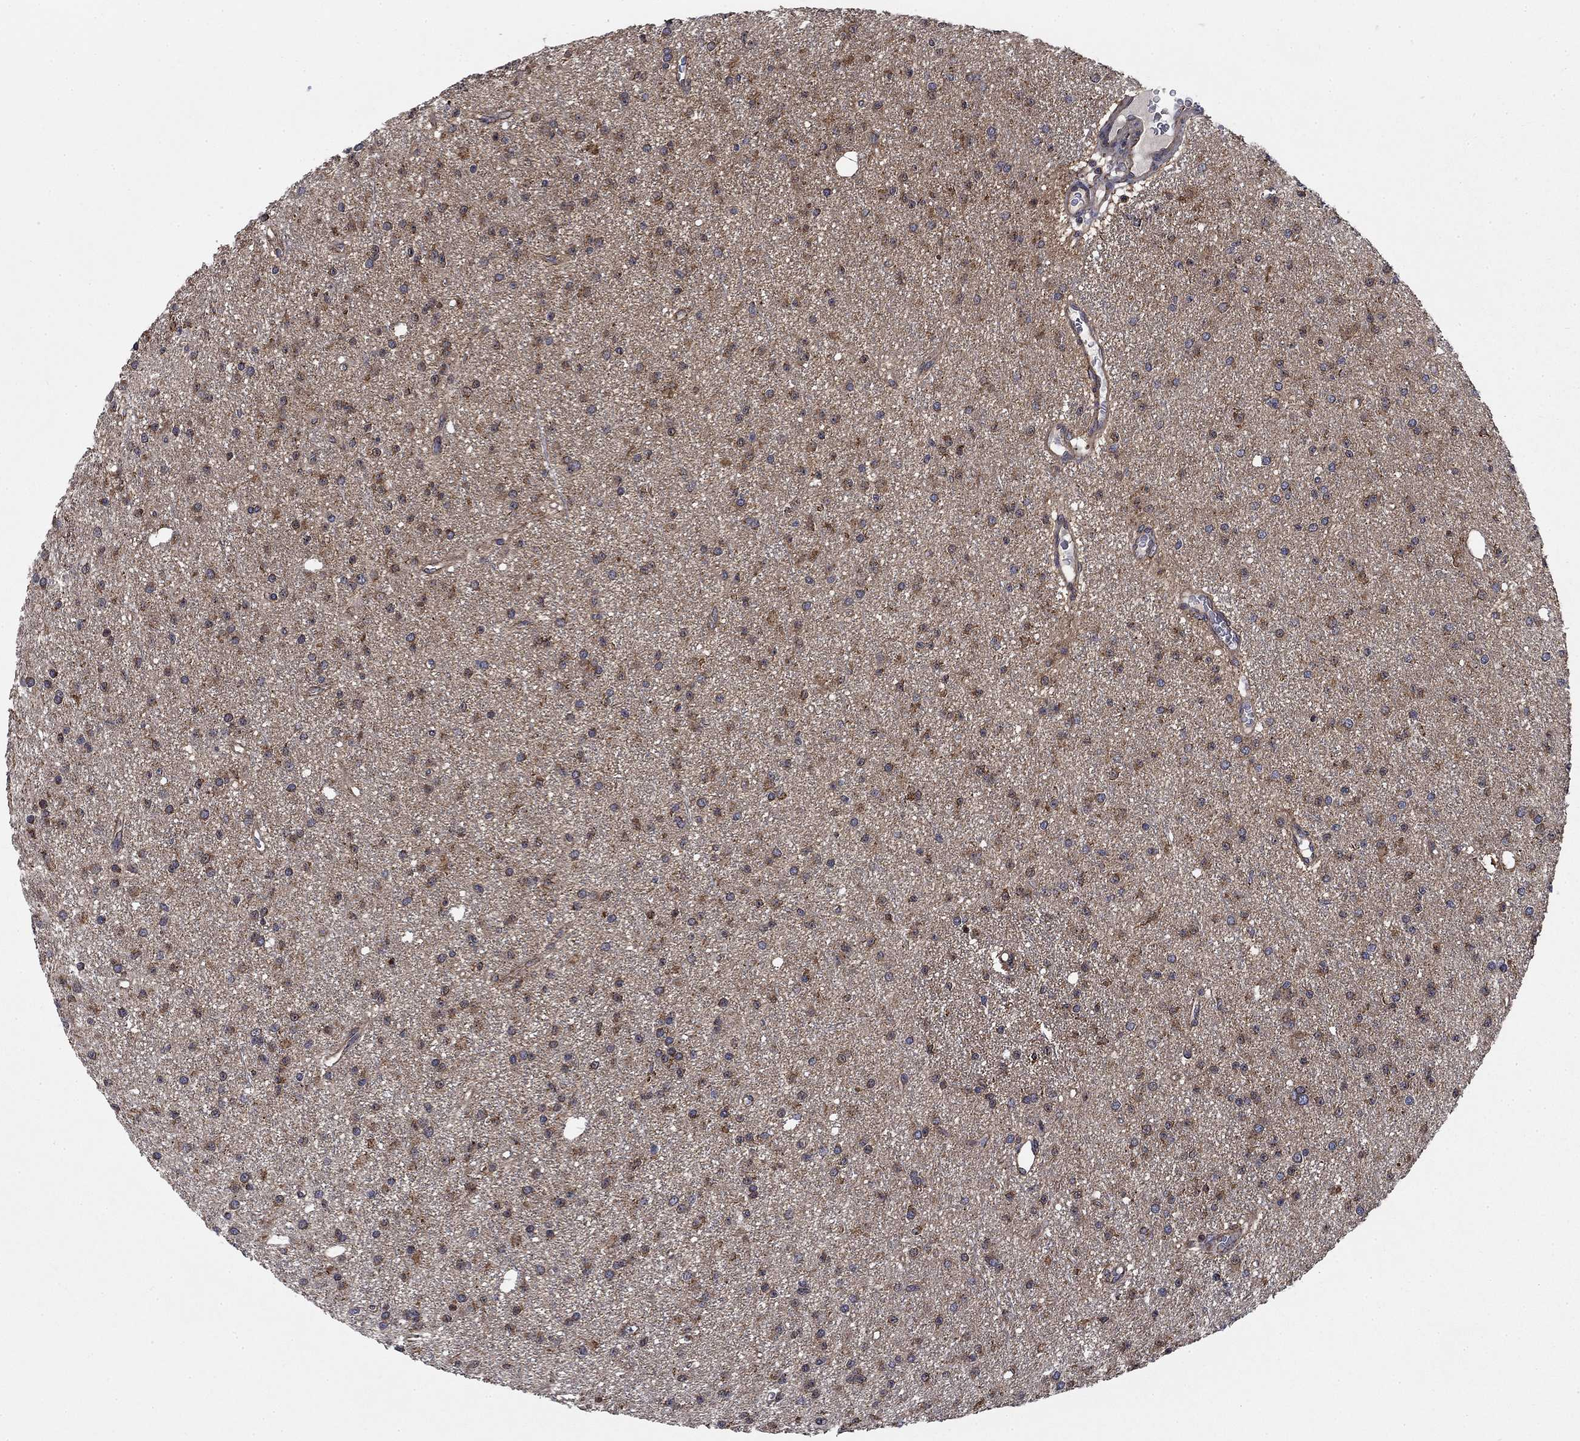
{"staining": {"intensity": "moderate", "quantity": "25%-75%", "location": "cytoplasmic/membranous"}, "tissue": "glioma", "cell_type": "Tumor cells", "image_type": "cancer", "snomed": [{"axis": "morphology", "description": "Glioma, malignant, Low grade"}, {"axis": "topography", "description": "Brain"}], "caption": "Low-grade glioma (malignant) tissue exhibits moderate cytoplasmic/membranous positivity in approximately 25%-75% of tumor cells (brown staining indicates protein expression, while blue staining denotes nuclei).", "gene": "NME7", "patient": {"sex": "male", "age": 27}}